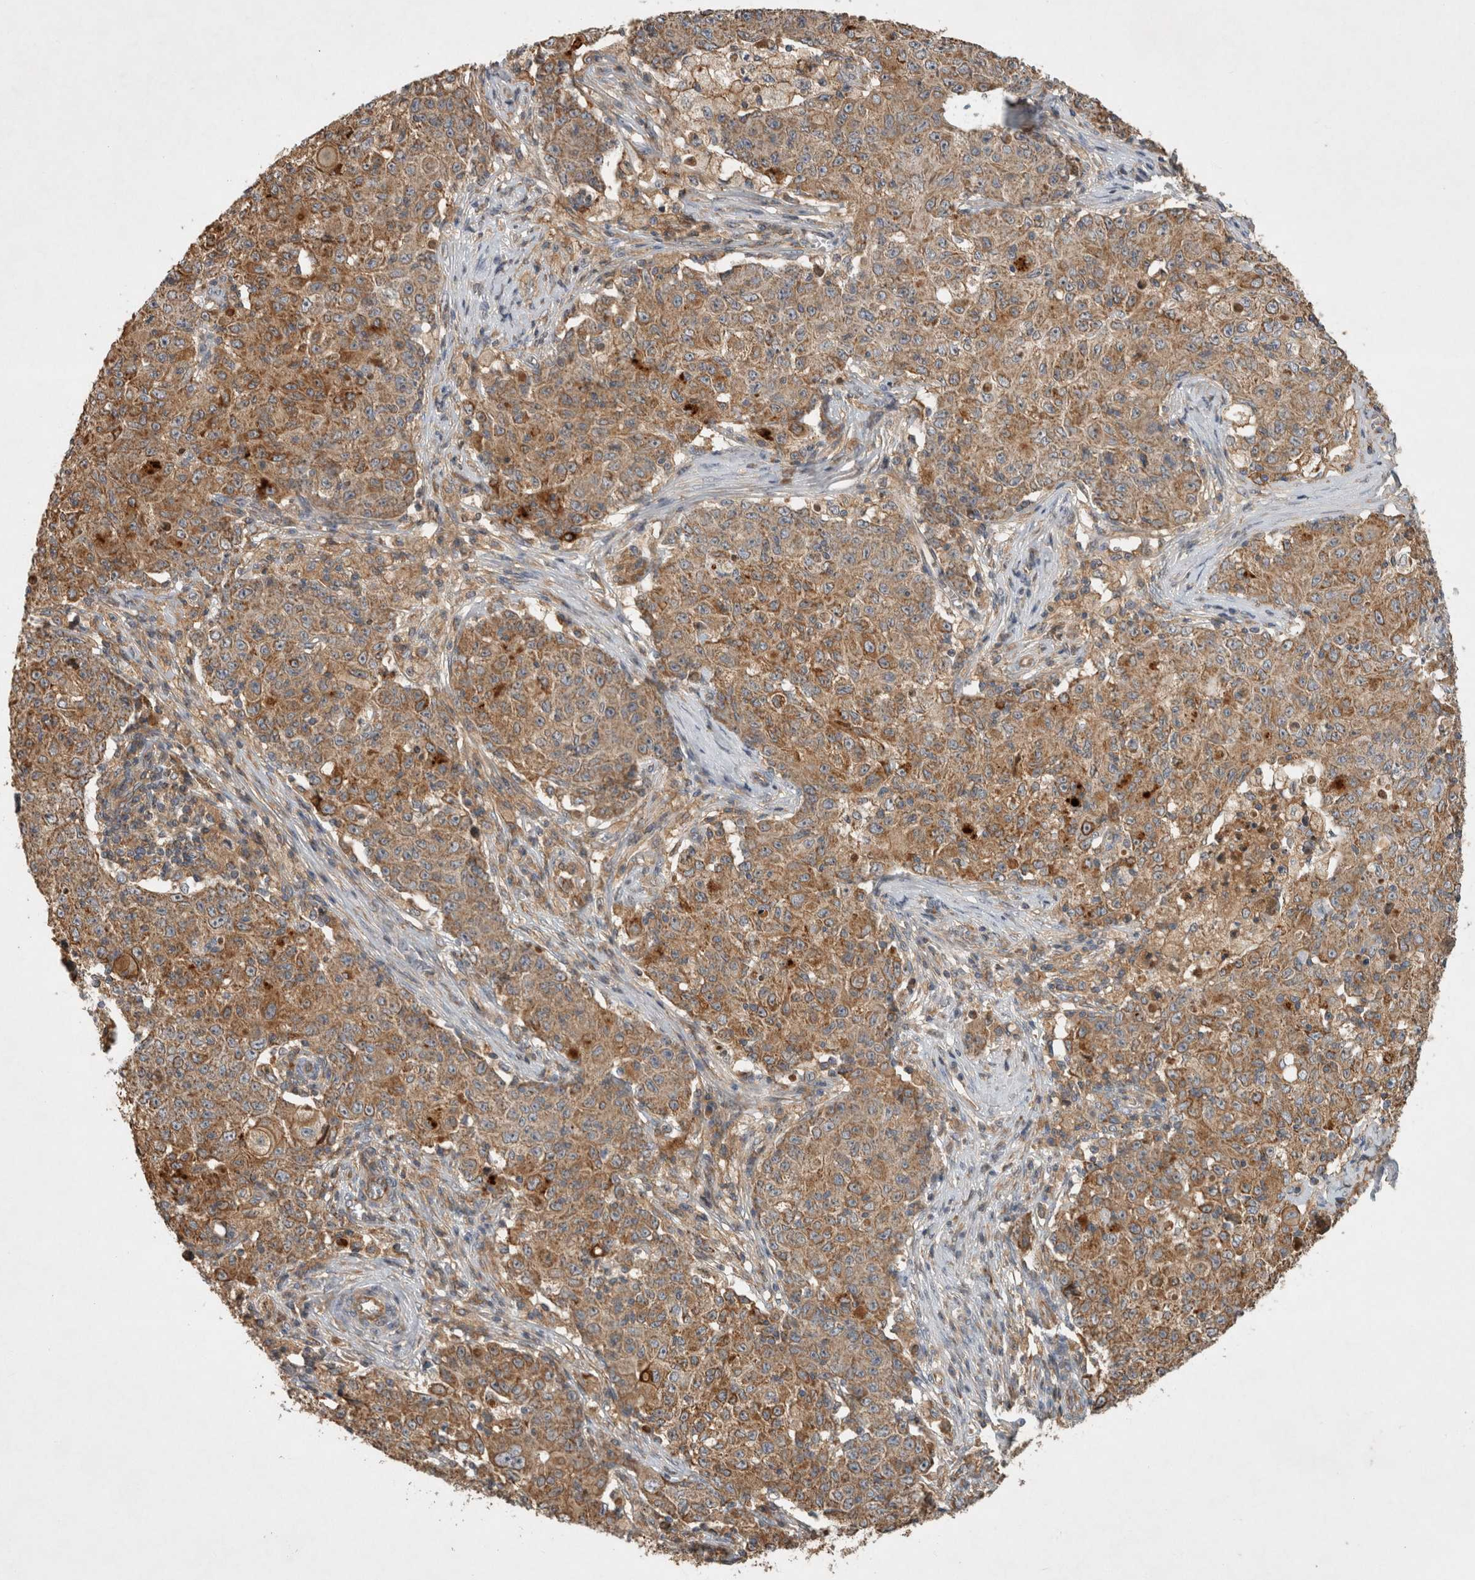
{"staining": {"intensity": "moderate", "quantity": ">75%", "location": "cytoplasmic/membranous"}, "tissue": "ovarian cancer", "cell_type": "Tumor cells", "image_type": "cancer", "snomed": [{"axis": "morphology", "description": "Carcinoma, endometroid"}, {"axis": "topography", "description": "Ovary"}], "caption": "Human ovarian cancer stained with a brown dye demonstrates moderate cytoplasmic/membranous positive positivity in approximately >75% of tumor cells.", "gene": "SERAC1", "patient": {"sex": "female", "age": 42}}